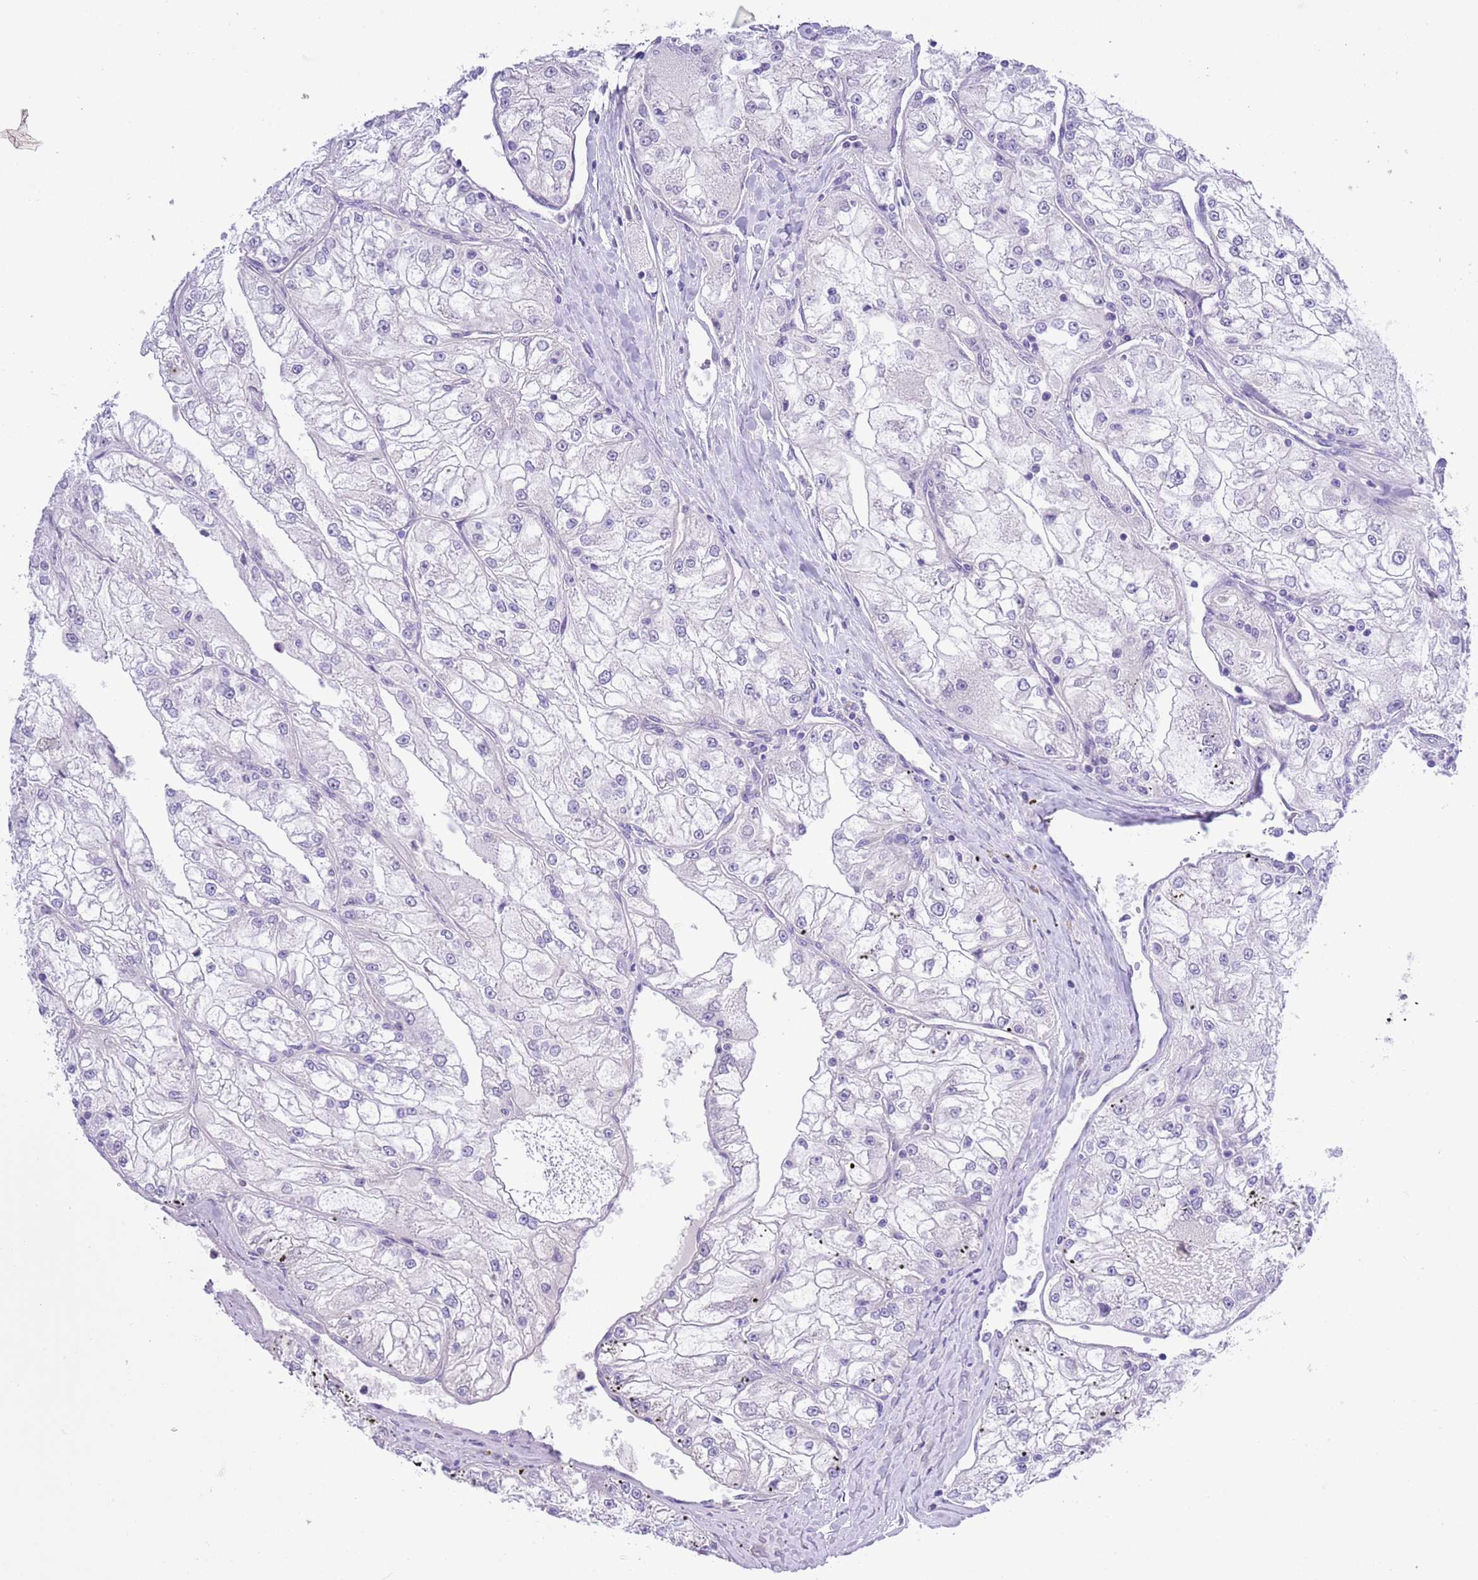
{"staining": {"intensity": "negative", "quantity": "none", "location": "none"}, "tissue": "renal cancer", "cell_type": "Tumor cells", "image_type": "cancer", "snomed": [{"axis": "morphology", "description": "Adenocarcinoma, NOS"}, {"axis": "topography", "description": "Kidney"}], "caption": "High power microscopy image of an immunohistochemistry micrograph of adenocarcinoma (renal), revealing no significant expression in tumor cells. The staining was performed using DAB (3,3'-diaminobenzidine) to visualize the protein expression in brown, while the nuclei were stained in blue with hematoxylin (Magnification: 20x).", "gene": "NET1", "patient": {"sex": "female", "age": 72}}